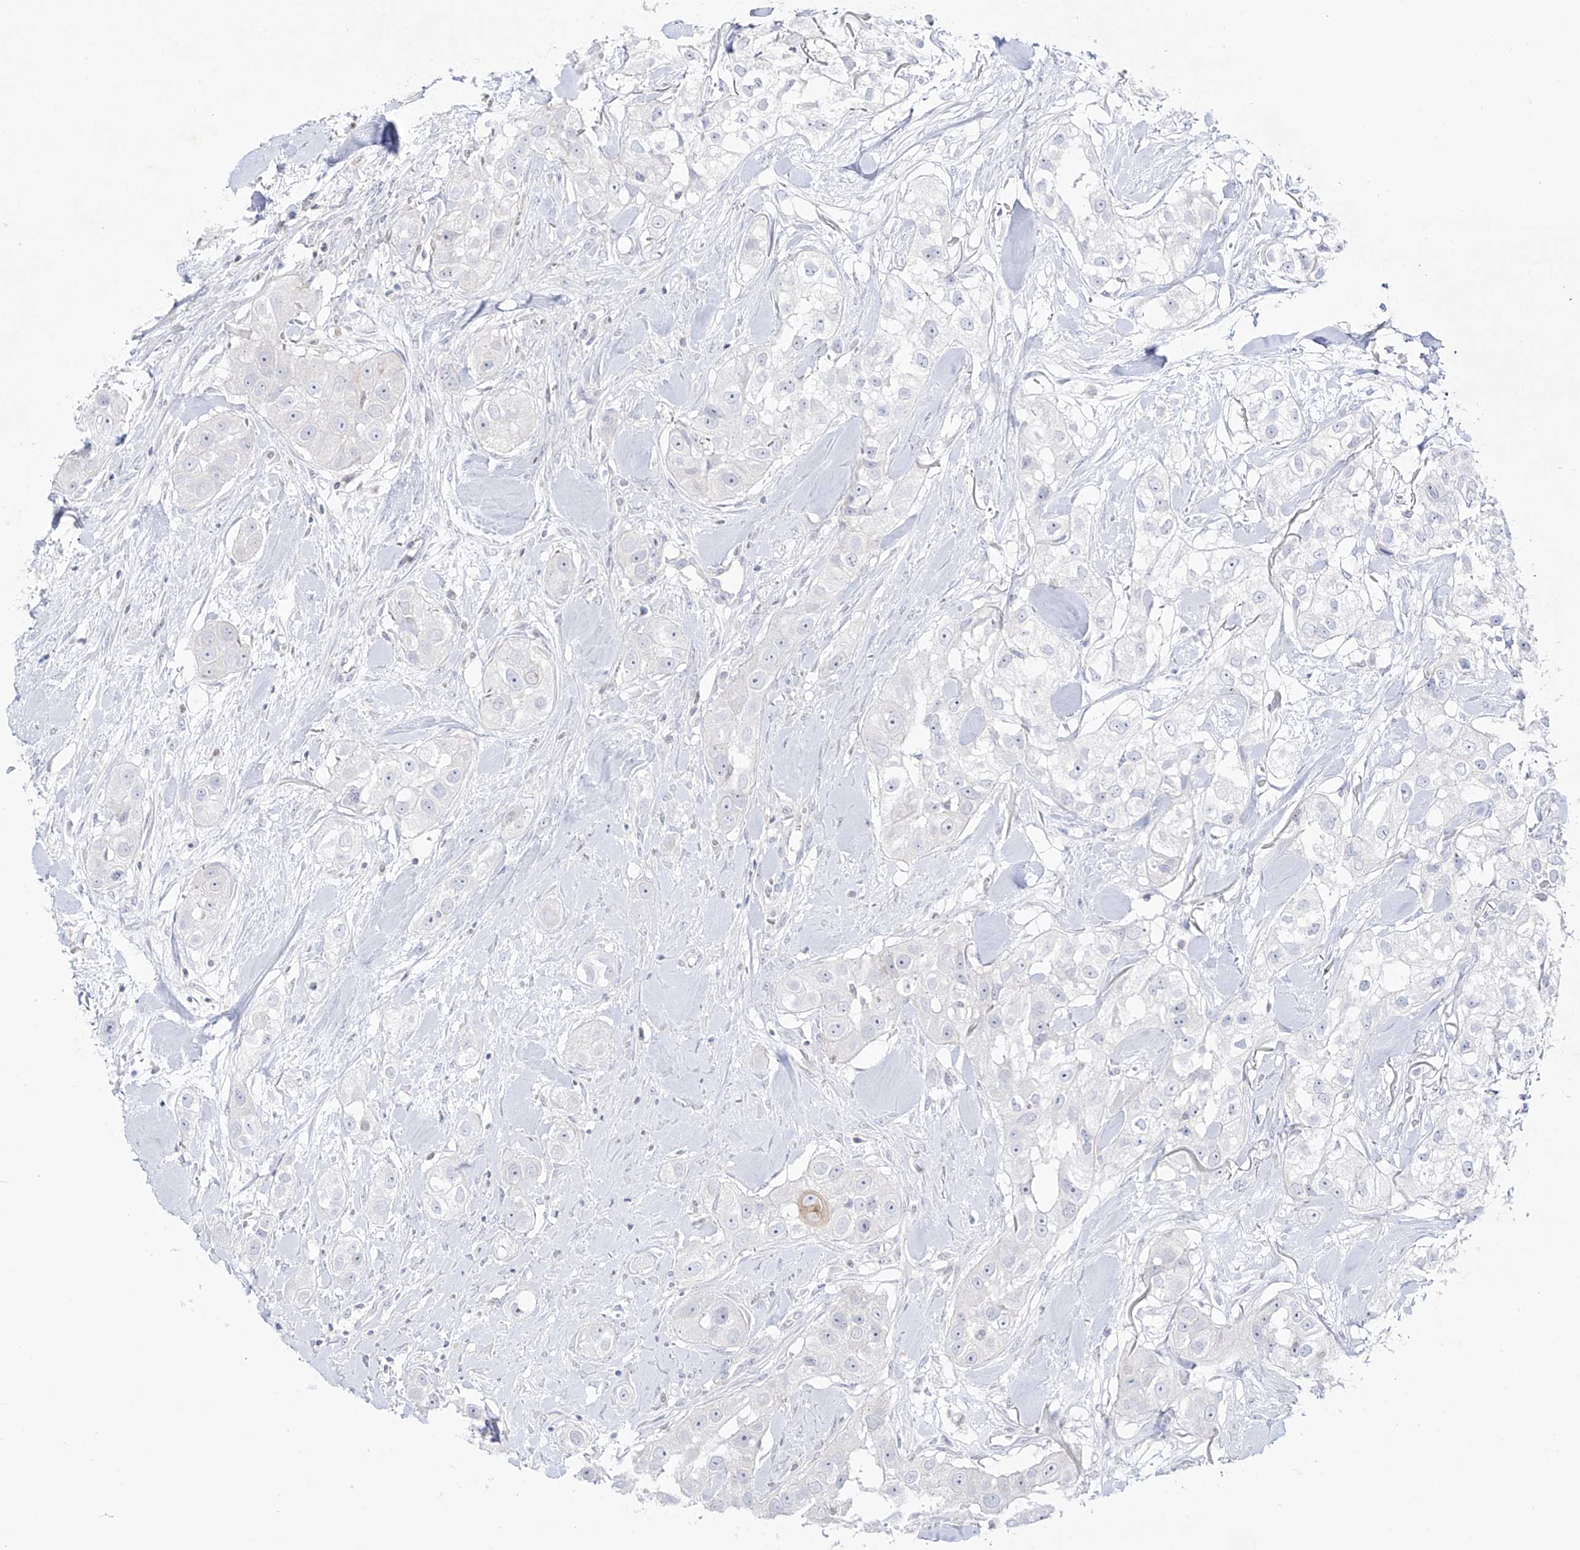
{"staining": {"intensity": "negative", "quantity": "none", "location": "none"}, "tissue": "head and neck cancer", "cell_type": "Tumor cells", "image_type": "cancer", "snomed": [{"axis": "morphology", "description": "Normal tissue, NOS"}, {"axis": "morphology", "description": "Squamous cell carcinoma, NOS"}, {"axis": "topography", "description": "Skeletal muscle"}, {"axis": "topography", "description": "Head-Neck"}], "caption": "An IHC histopathology image of squamous cell carcinoma (head and neck) is shown. There is no staining in tumor cells of squamous cell carcinoma (head and neck).", "gene": "DMKN", "patient": {"sex": "male", "age": 51}}